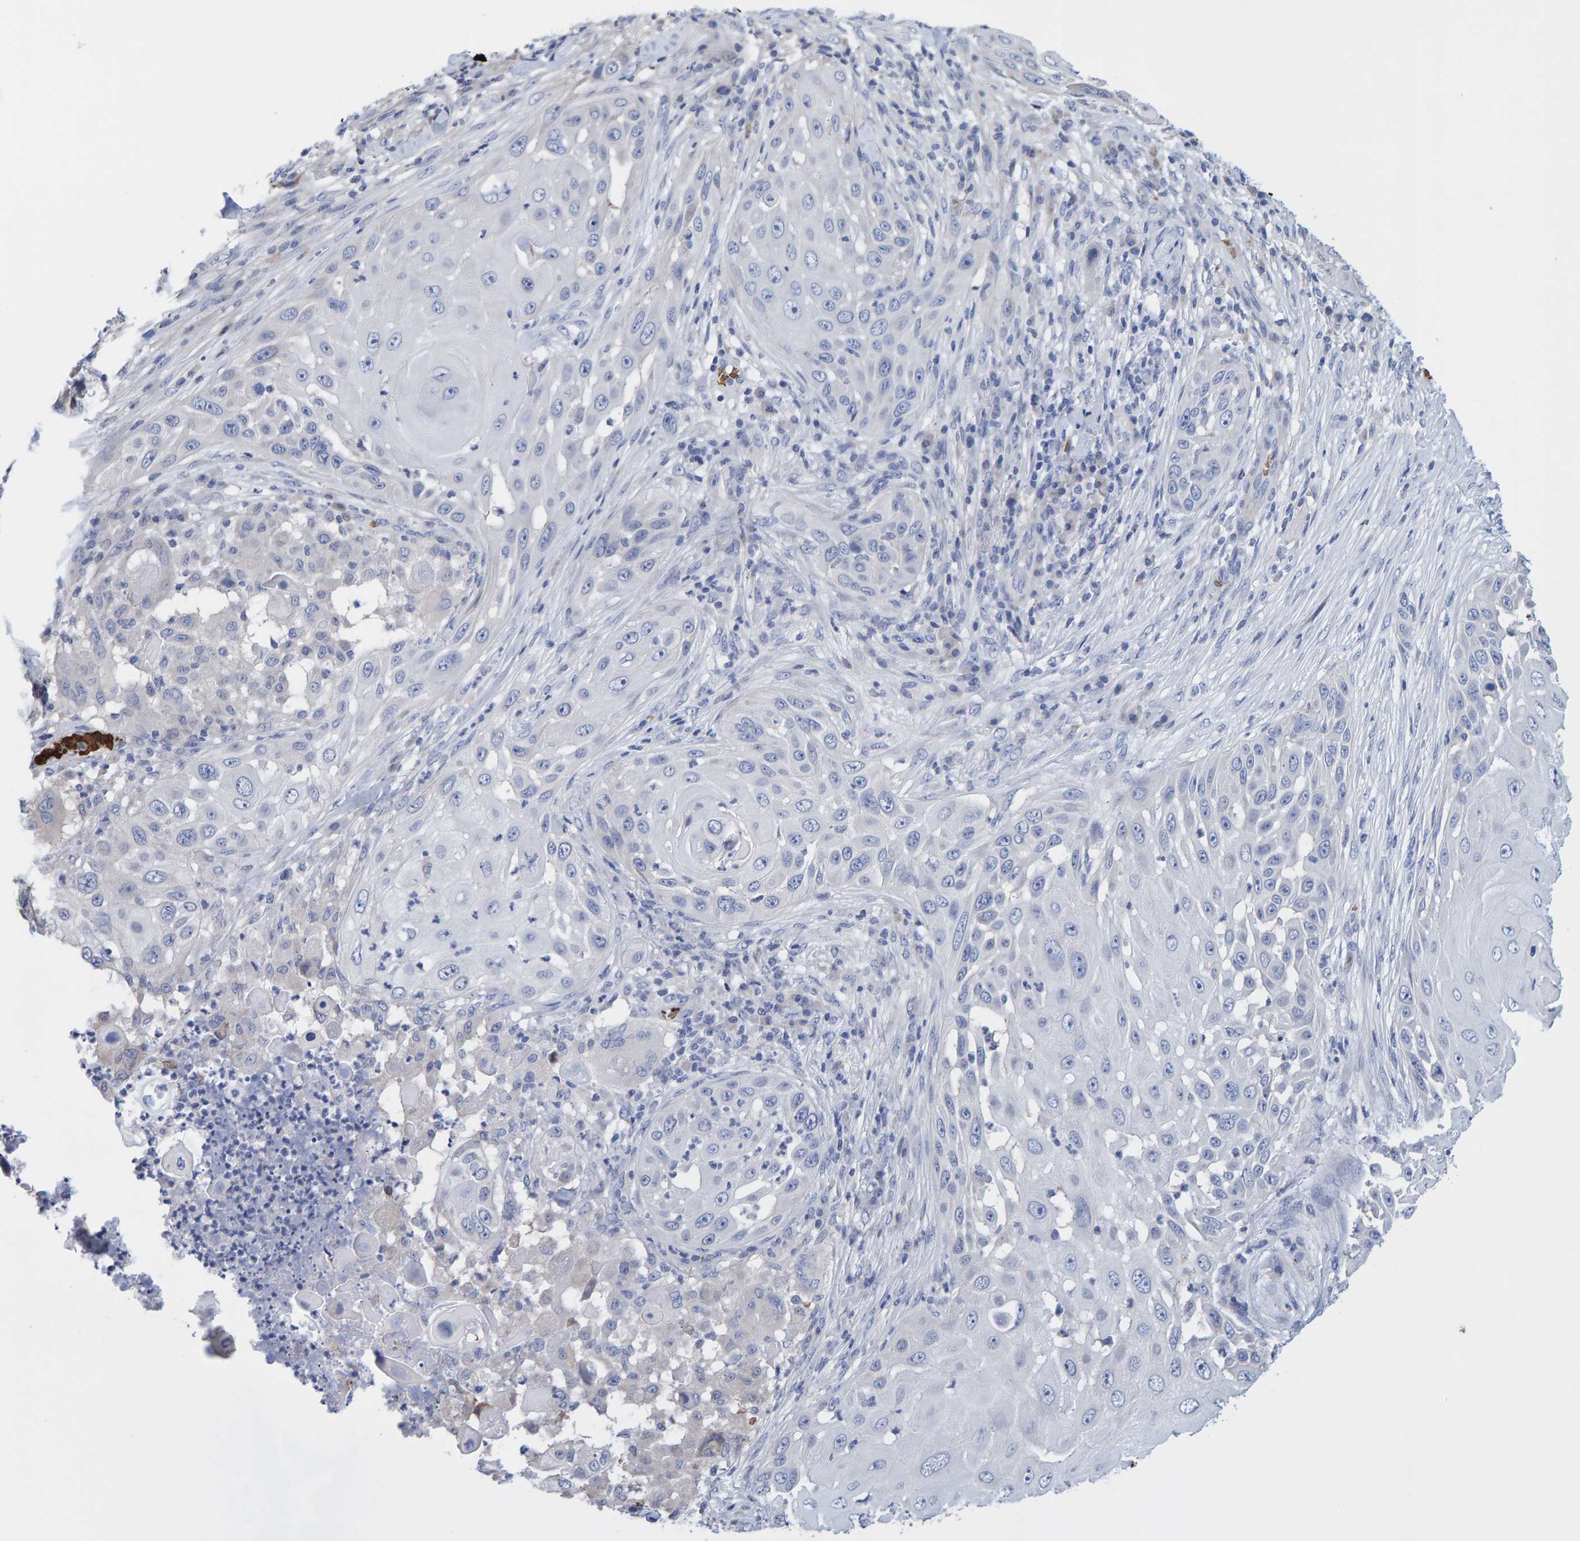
{"staining": {"intensity": "negative", "quantity": "none", "location": "none"}, "tissue": "skin cancer", "cell_type": "Tumor cells", "image_type": "cancer", "snomed": [{"axis": "morphology", "description": "Squamous cell carcinoma, NOS"}, {"axis": "topography", "description": "Skin"}], "caption": "Tumor cells are negative for protein expression in human skin squamous cell carcinoma.", "gene": "VPS9D1", "patient": {"sex": "female", "age": 44}}